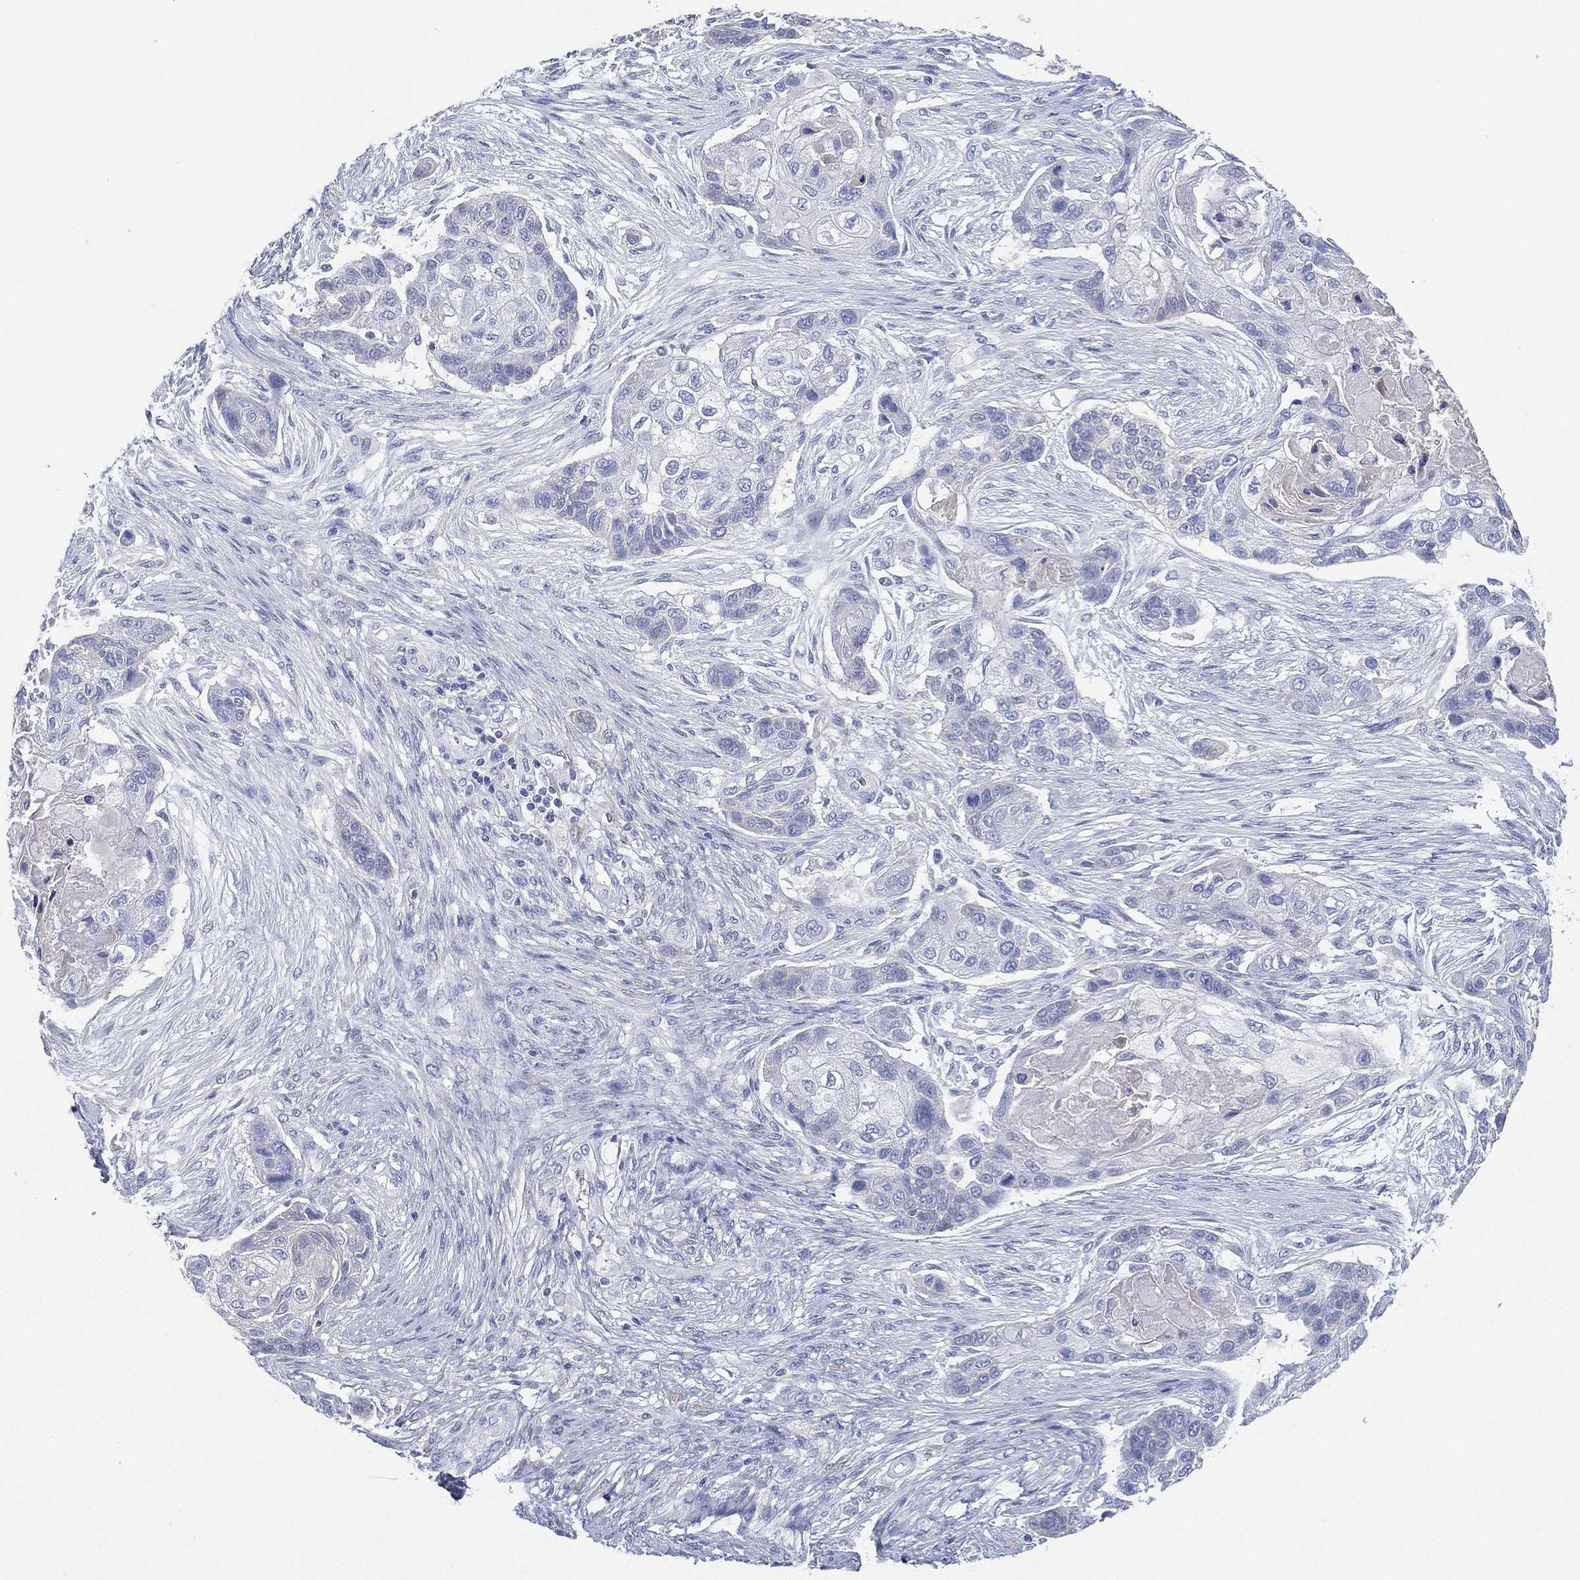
{"staining": {"intensity": "negative", "quantity": "none", "location": "none"}, "tissue": "lung cancer", "cell_type": "Tumor cells", "image_type": "cancer", "snomed": [{"axis": "morphology", "description": "Squamous cell carcinoma, NOS"}, {"axis": "topography", "description": "Lung"}], "caption": "An image of squamous cell carcinoma (lung) stained for a protein exhibits no brown staining in tumor cells. The staining was performed using DAB to visualize the protein expression in brown, while the nuclei were stained in blue with hematoxylin (Magnification: 20x).", "gene": "FMO1", "patient": {"sex": "male", "age": 69}}